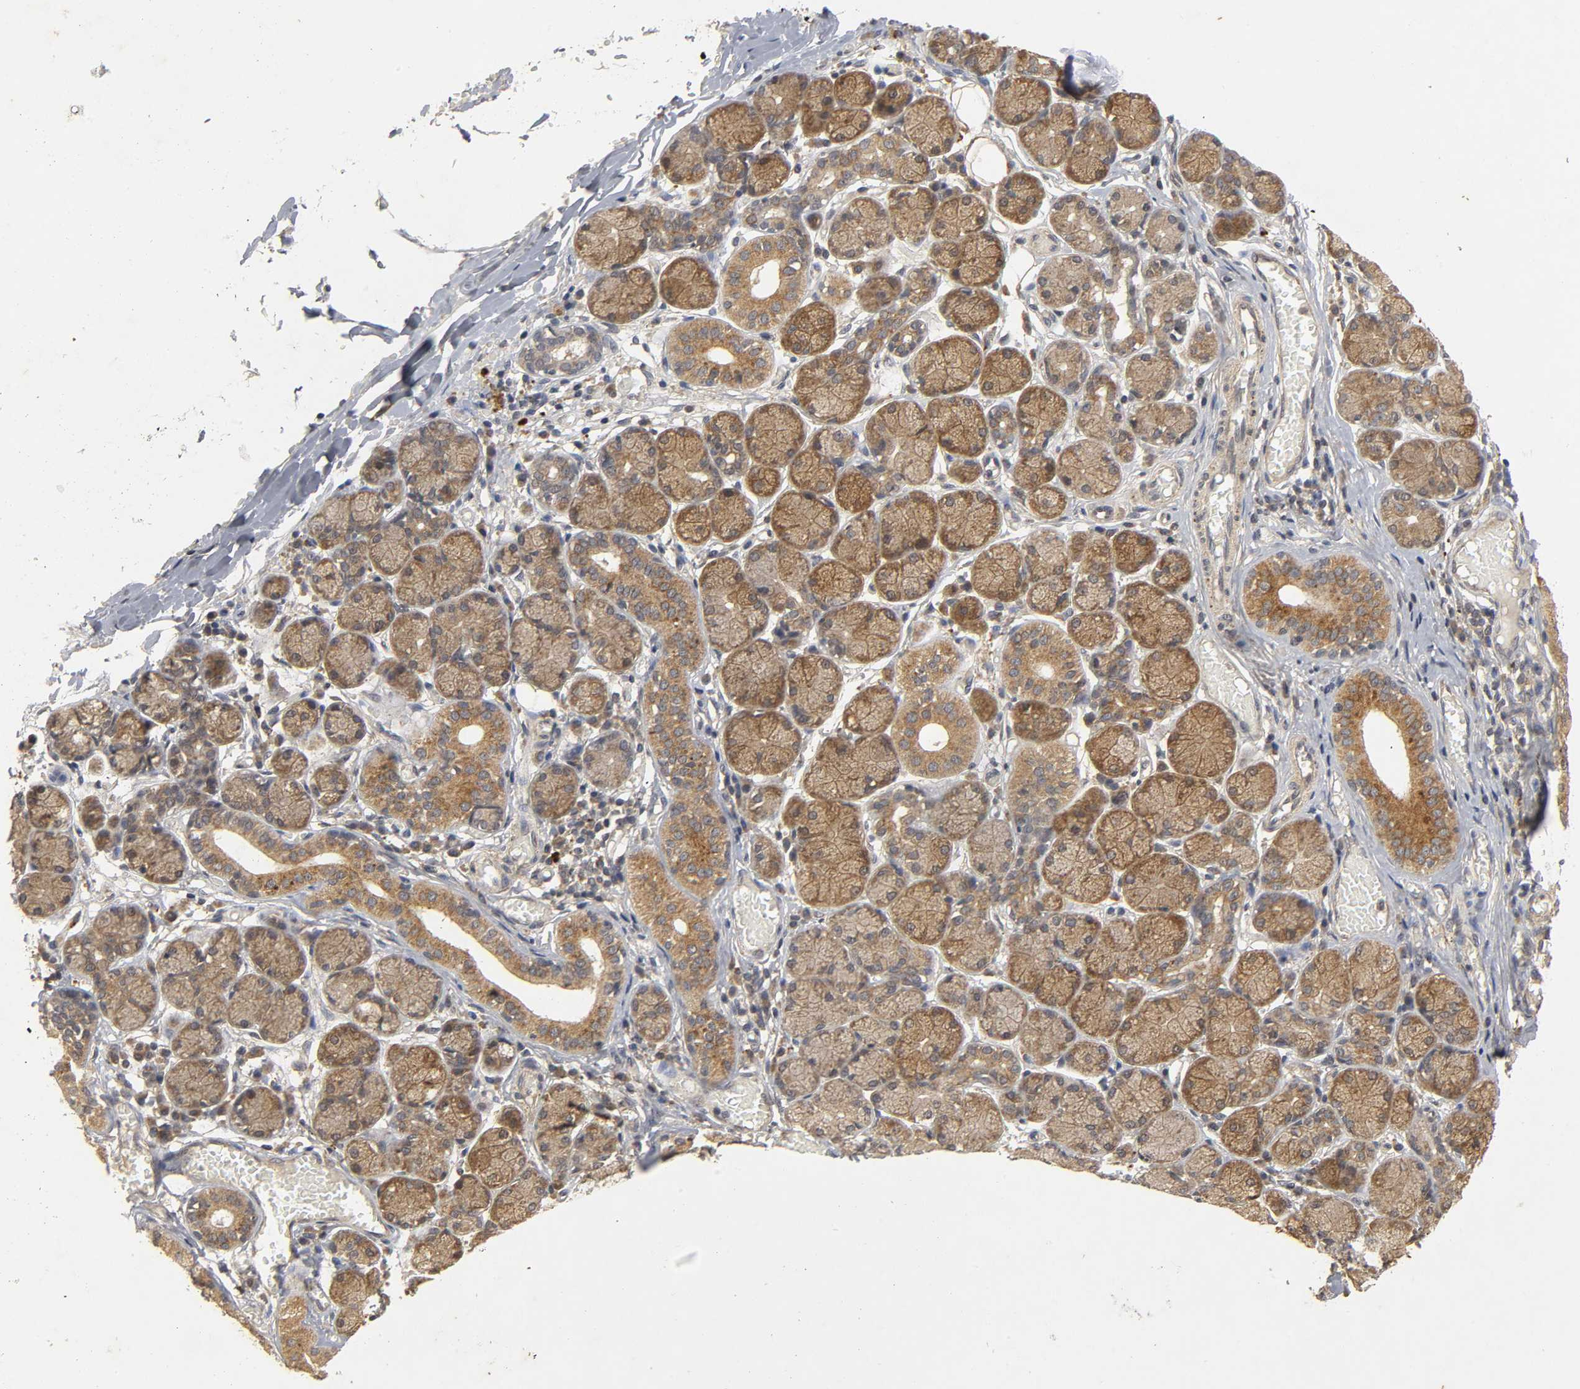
{"staining": {"intensity": "moderate", "quantity": ">75%", "location": "cytoplasmic/membranous"}, "tissue": "salivary gland", "cell_type": "Glandular cells", "image_type": "normal", "snomed": [{"axis": "morphology", "description": "Normal tissue, NOS"}, {"axis": "topography", "description": "Salivary gland"}], "caption": "A micrograph of human salivary gland stained for a protein demonstrates moderate cytoplasmic/membranous brown staining in glandular cells. Using DAB (3,3'-diaminobenzidine) (brown) and hematoxylin (blue) stains, captured at high magnification using brightfield microscopy.", "gene": "TRAF6", "patient": {"sex": "female", "age": 24}}